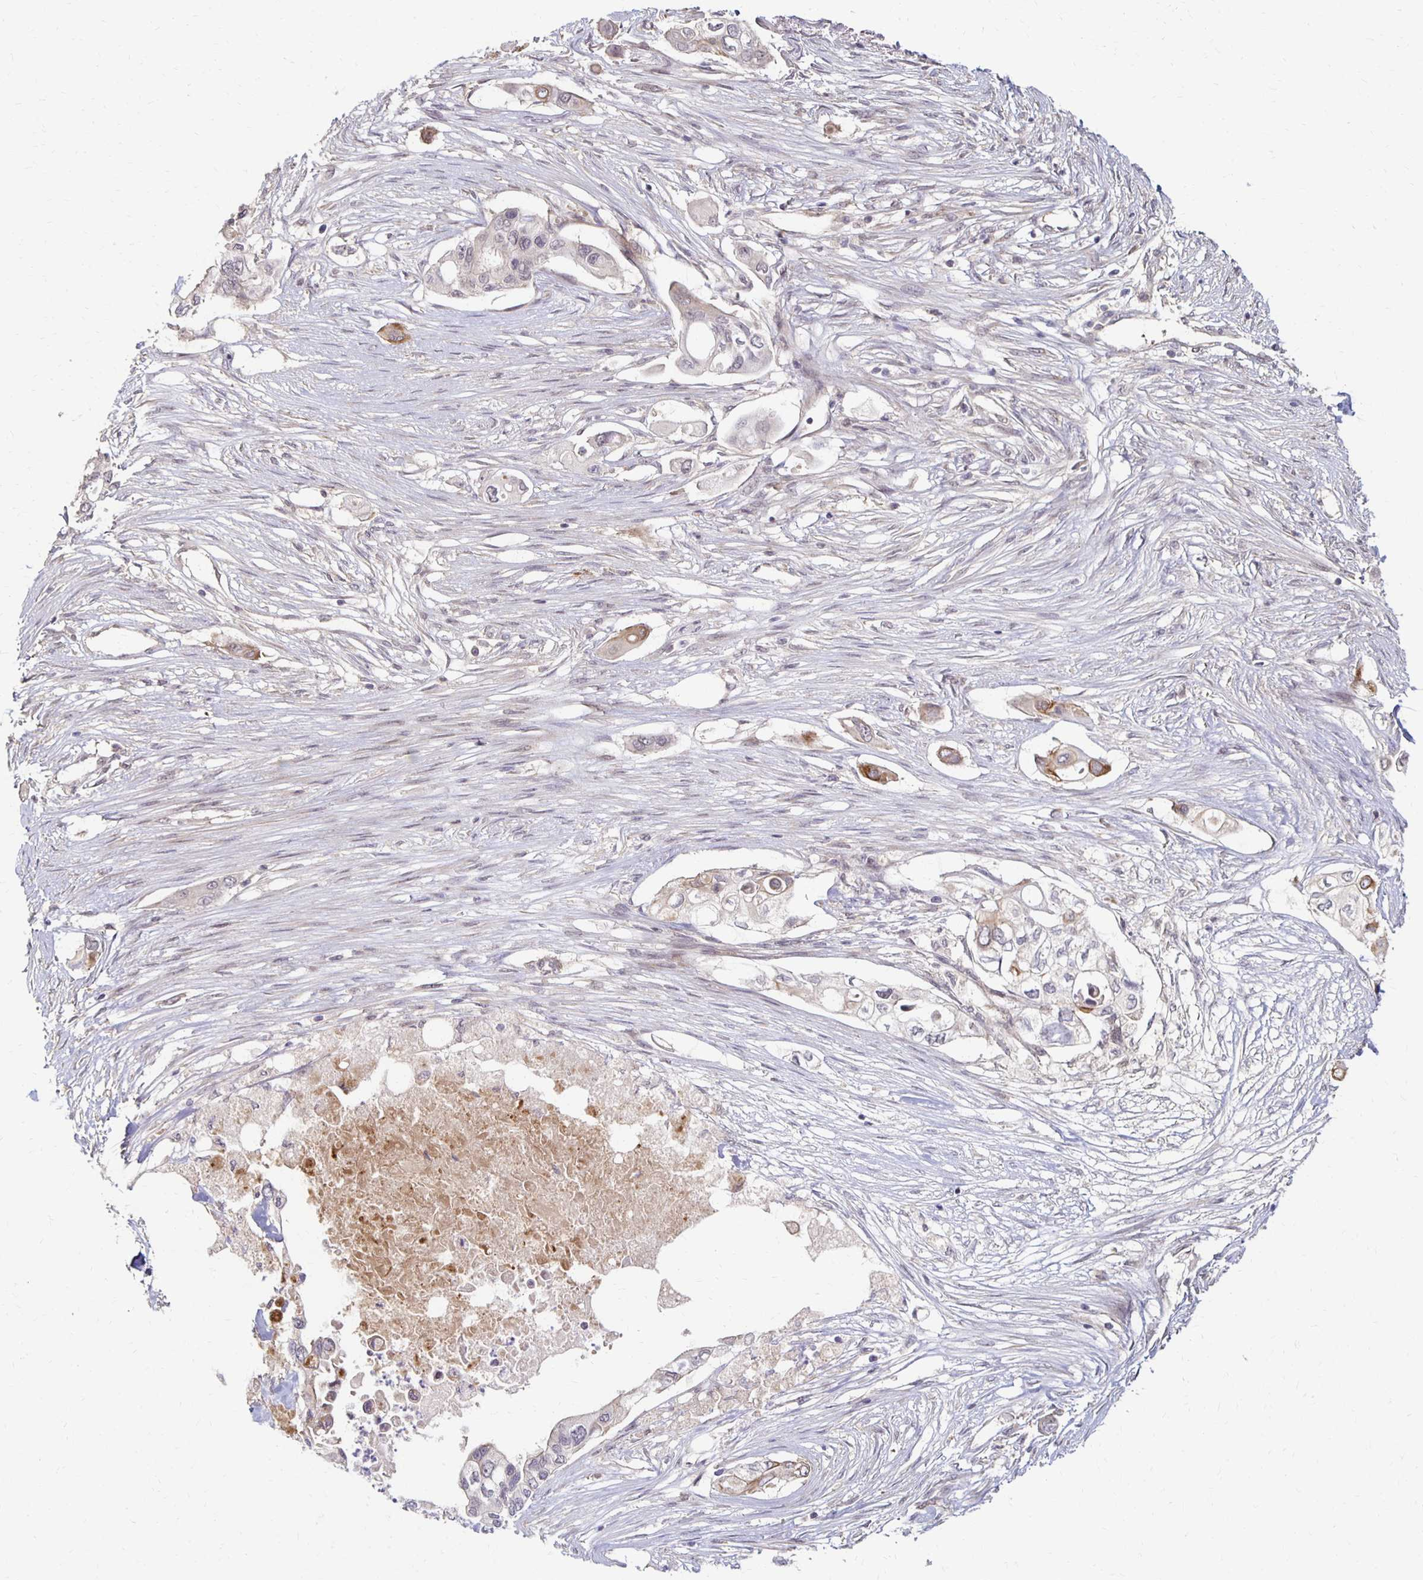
{"staining": {"intensity": "moderate", "quantity": "<25%", "location": "cytoplasmic/membranous"}, "tissue": "pancreatic cancer", "cell_type": "Tumor cells", "image_type": "cancer", "snomed": [{"axis": "morphology", "description": "Adenocarcinoma, NOS"}, {"axis": "topography", "description": "Pancreas"}], "caption": "Moderate cytoplasmic/membranous protein positivity is identified in about <25% of tumor cells in adenocarcinoma (pancreatic).", "gene": "PRKCB", "patient": {"sex": "female", "age": 63}}